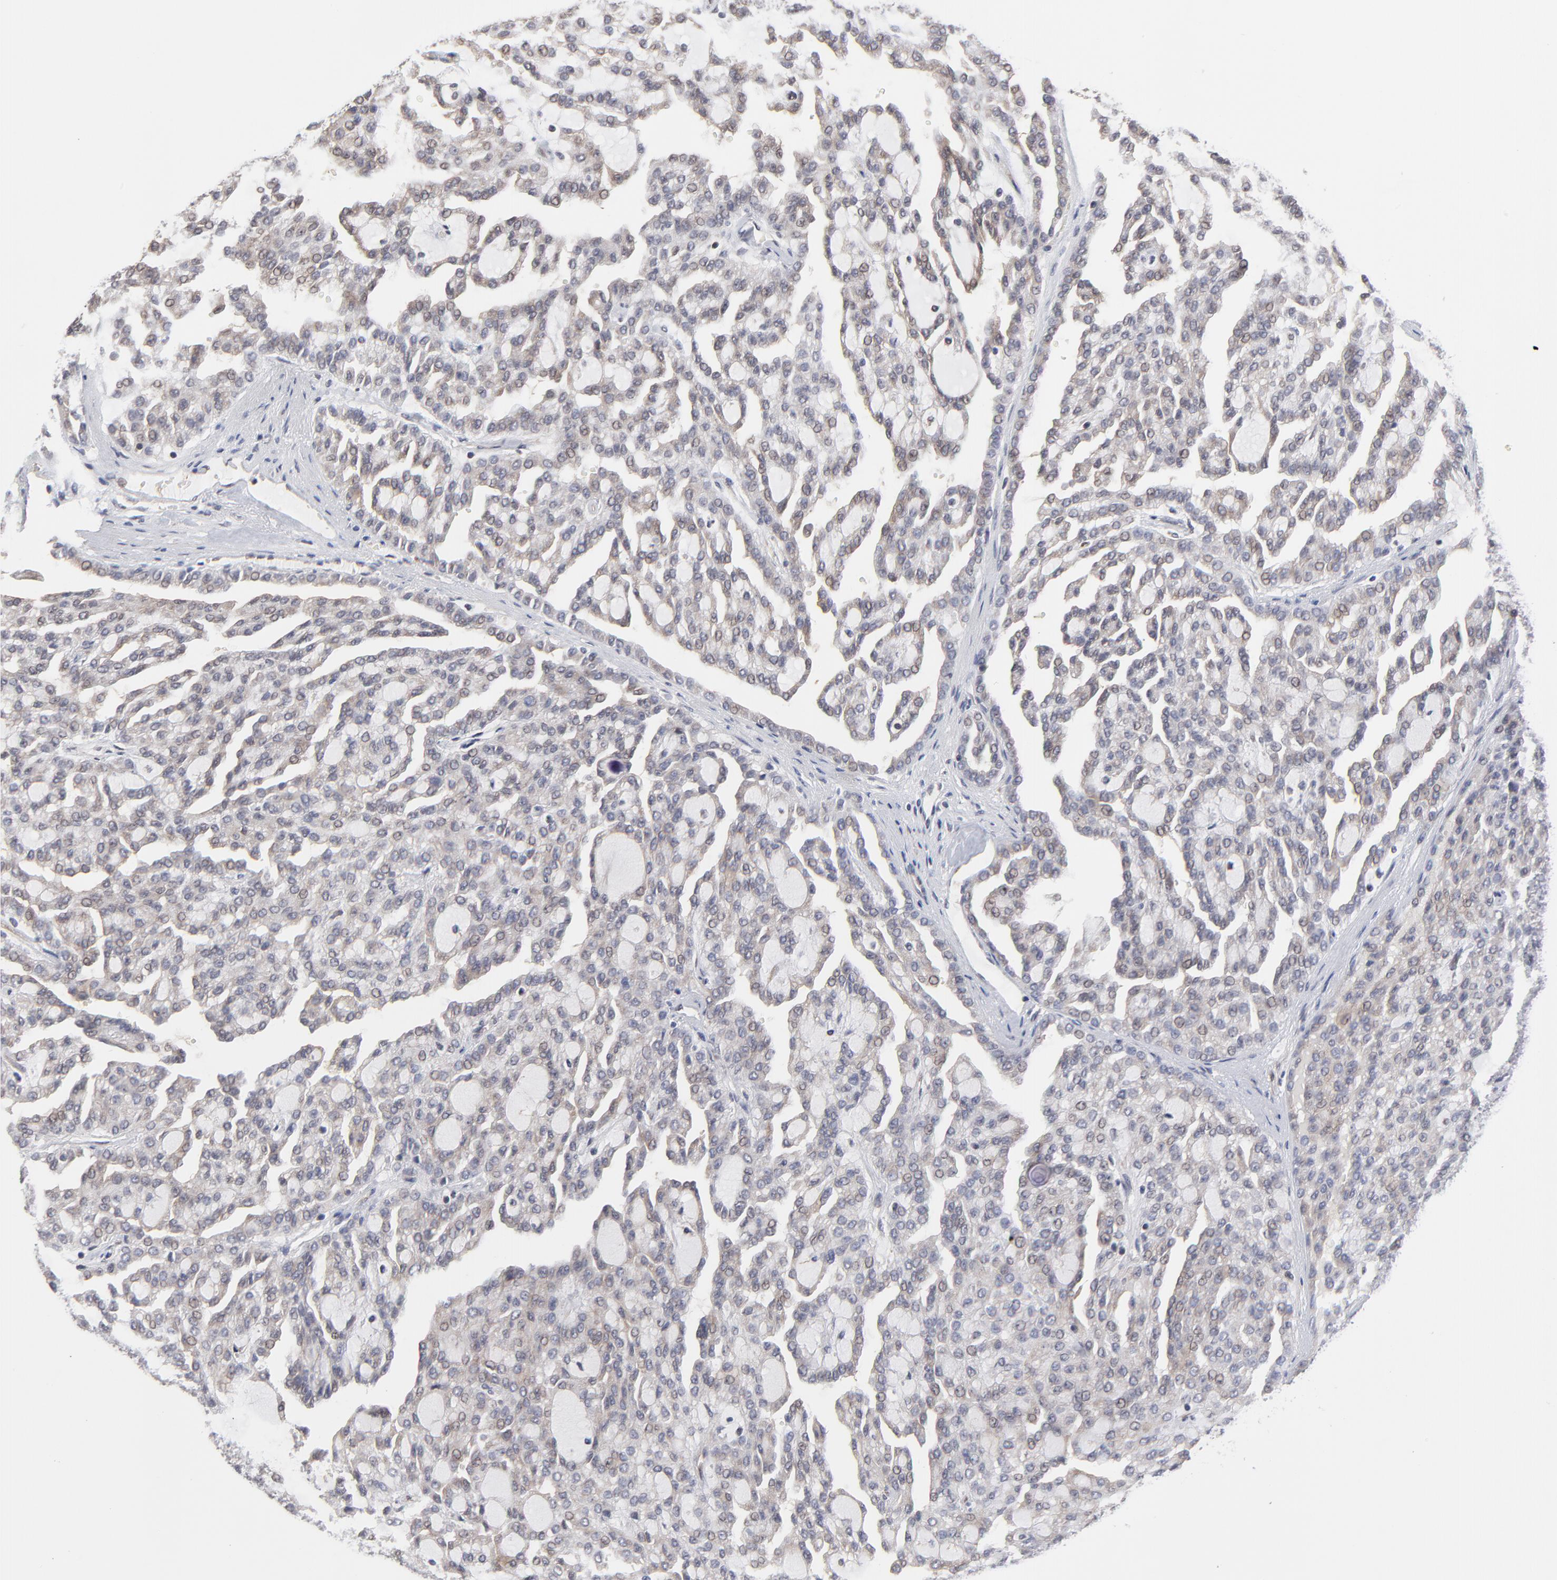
{"staining": {"intensity": "weak", "quantity": ">75%", "location": "cytoplasmic/membranous"}, "tissue": "renal cancer", "cell_type": "Tumor cells", "image_type": "cancer", "snomed": [{"axis": "morphology", "description": "Adenocarcinoma, NOS"}, {"axis": "topography", "description": "Kidney"}], "caption": "Immunohistochemistry (IHC) (DAB) staining of human adenocarcinoma (renal) displays weak cytoplasmic/membranous protein expression in approximately >75% of tumor cells.", "gene": "ZNF157", "patient": {"sex": "male", "age": 63}}